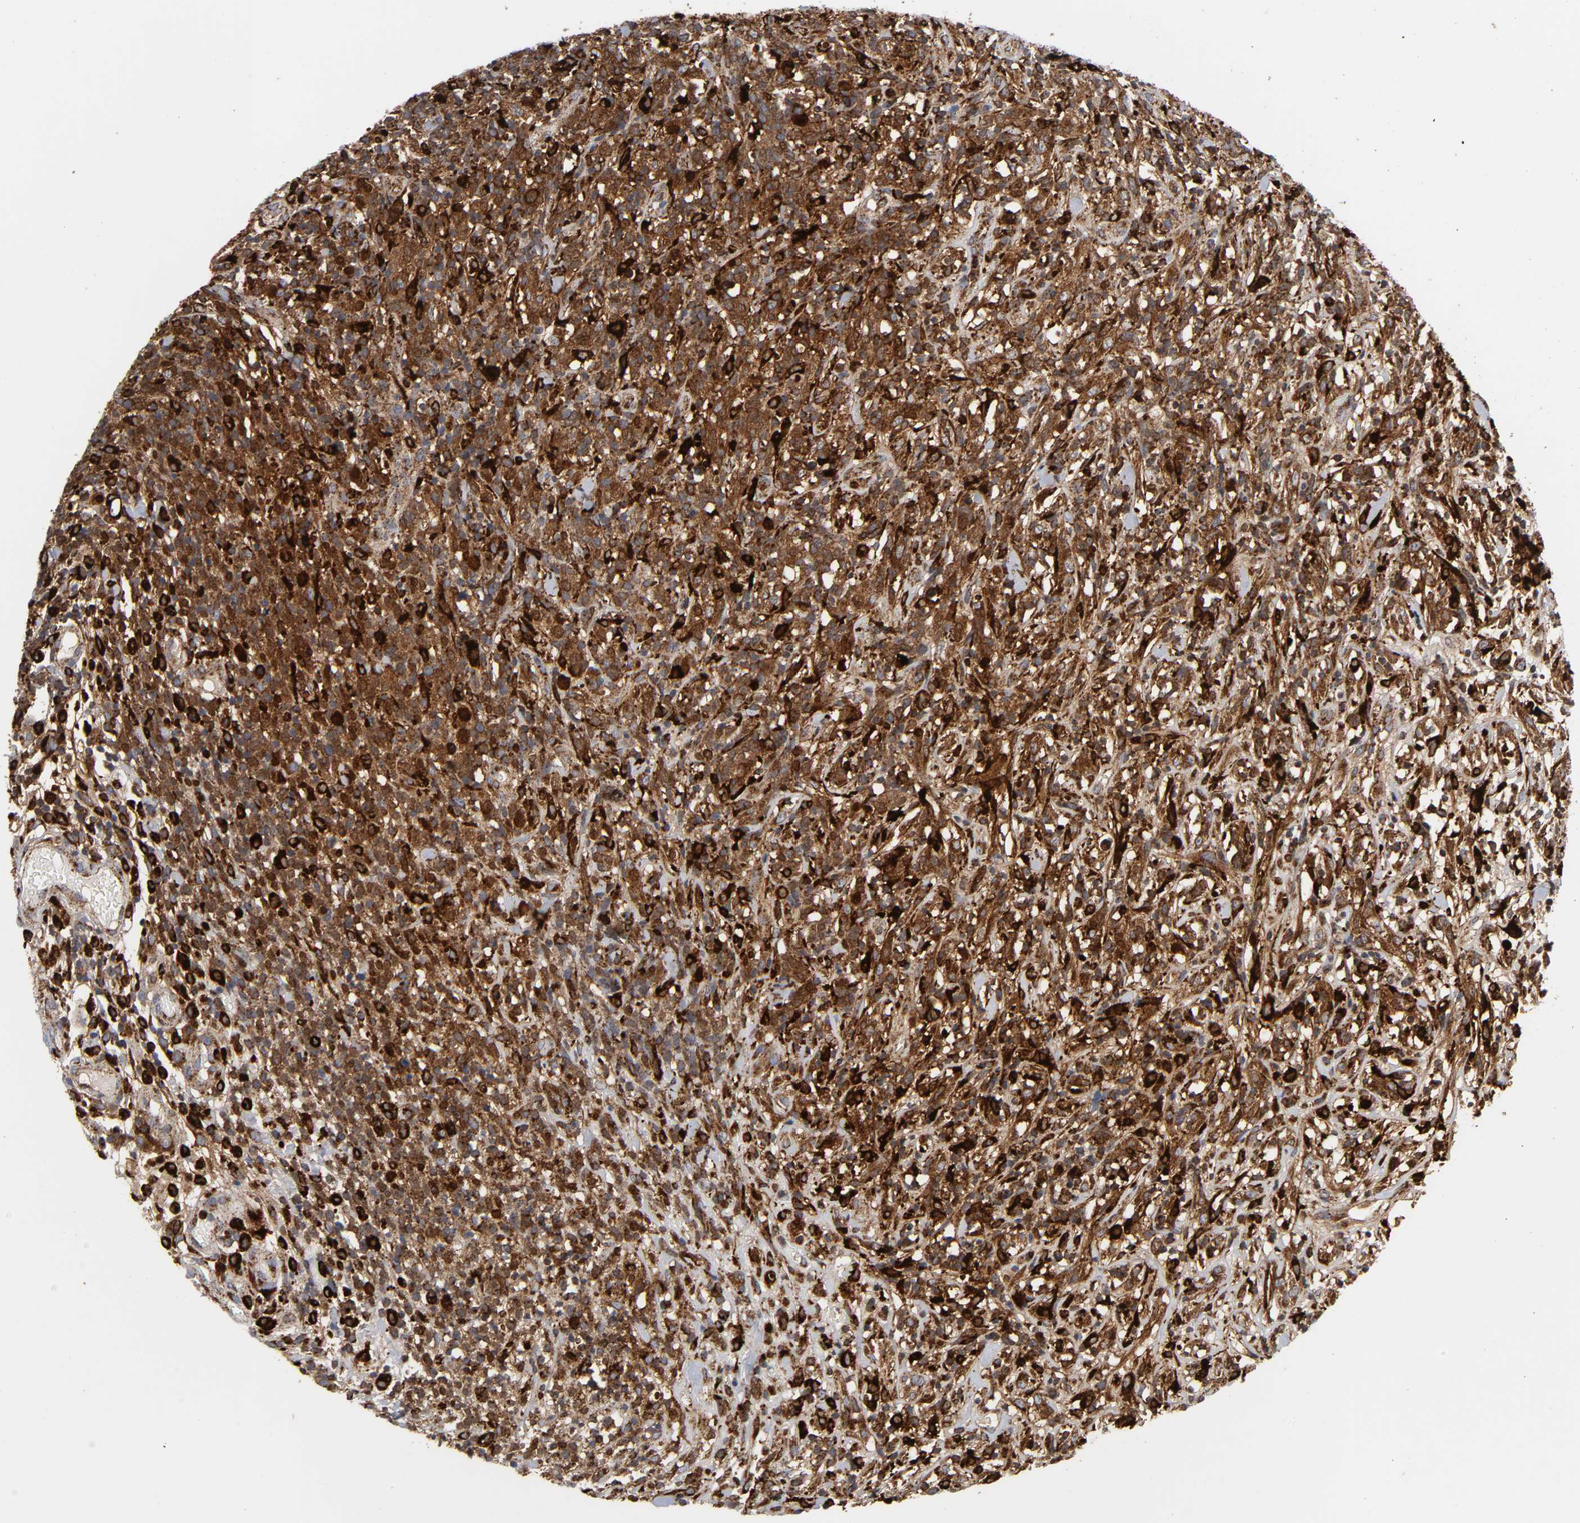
{"staining": {"intensity": "strong", "quantity": ">75%", "location": "cytoplasmic/membranous"}, "tissue": "lymphoma", "cell_type": "Tumor cells", "image_type": "cancer", "snomed": [{"axis": "morphology", "description": "Malignant lymphoma, non-Hodgkin's type, High grade"}, {"axis": "topography", "description": "Lymph node"}], "caption": "Protein expression analysis of lymphoma shows strong cytoplasmic/membranous expression in about >75% of tumor cells.", "gene": "PSAP", "patient": {"sex": "female", "age": 73}}